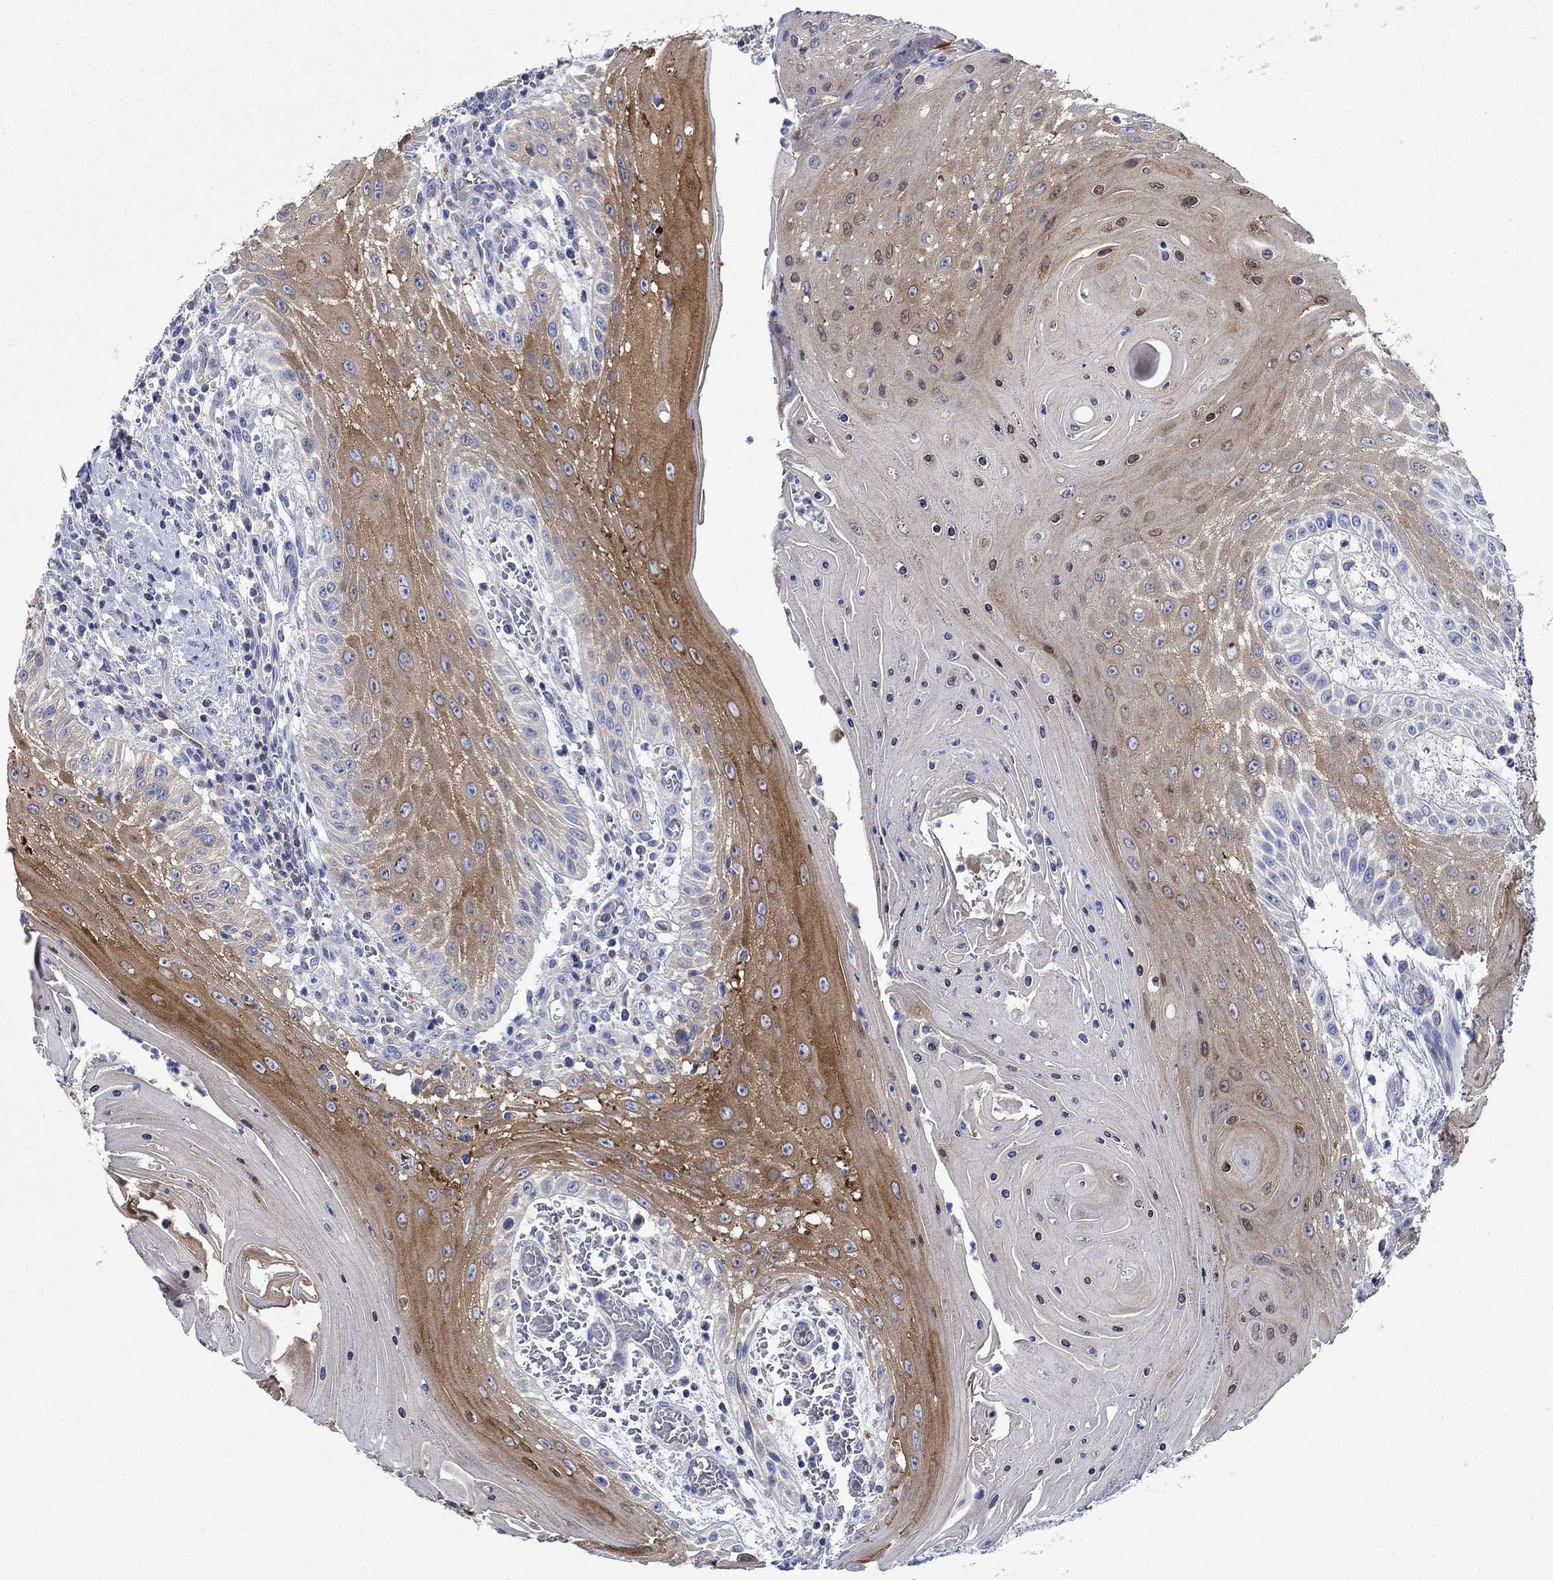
{"staining": {"intensity": "strong", "quantity": "25%-75%", "location": "cytoplasmic/membranous"}, "tissue": "head and neck cancer", "cell_type": "Tumor cells", "image_type": "cancer", "snomed": [{"axis": "morphology", "description": "Squamous cell carcinoma, NOS"}, {"axis": "topography", "description": "Oral tissue"}, {"axis": "topography", "description": "Head-Neck"}], "caption": "IHC of head and neck cancer demonstrates high levels of strong cytoplasmic/membranous positivity in approximately 25%-75% of tumor cells. Nuclei are stained in blue.", "gene": "TRIM16", "patient": {"sex": "male", "age": 58}}